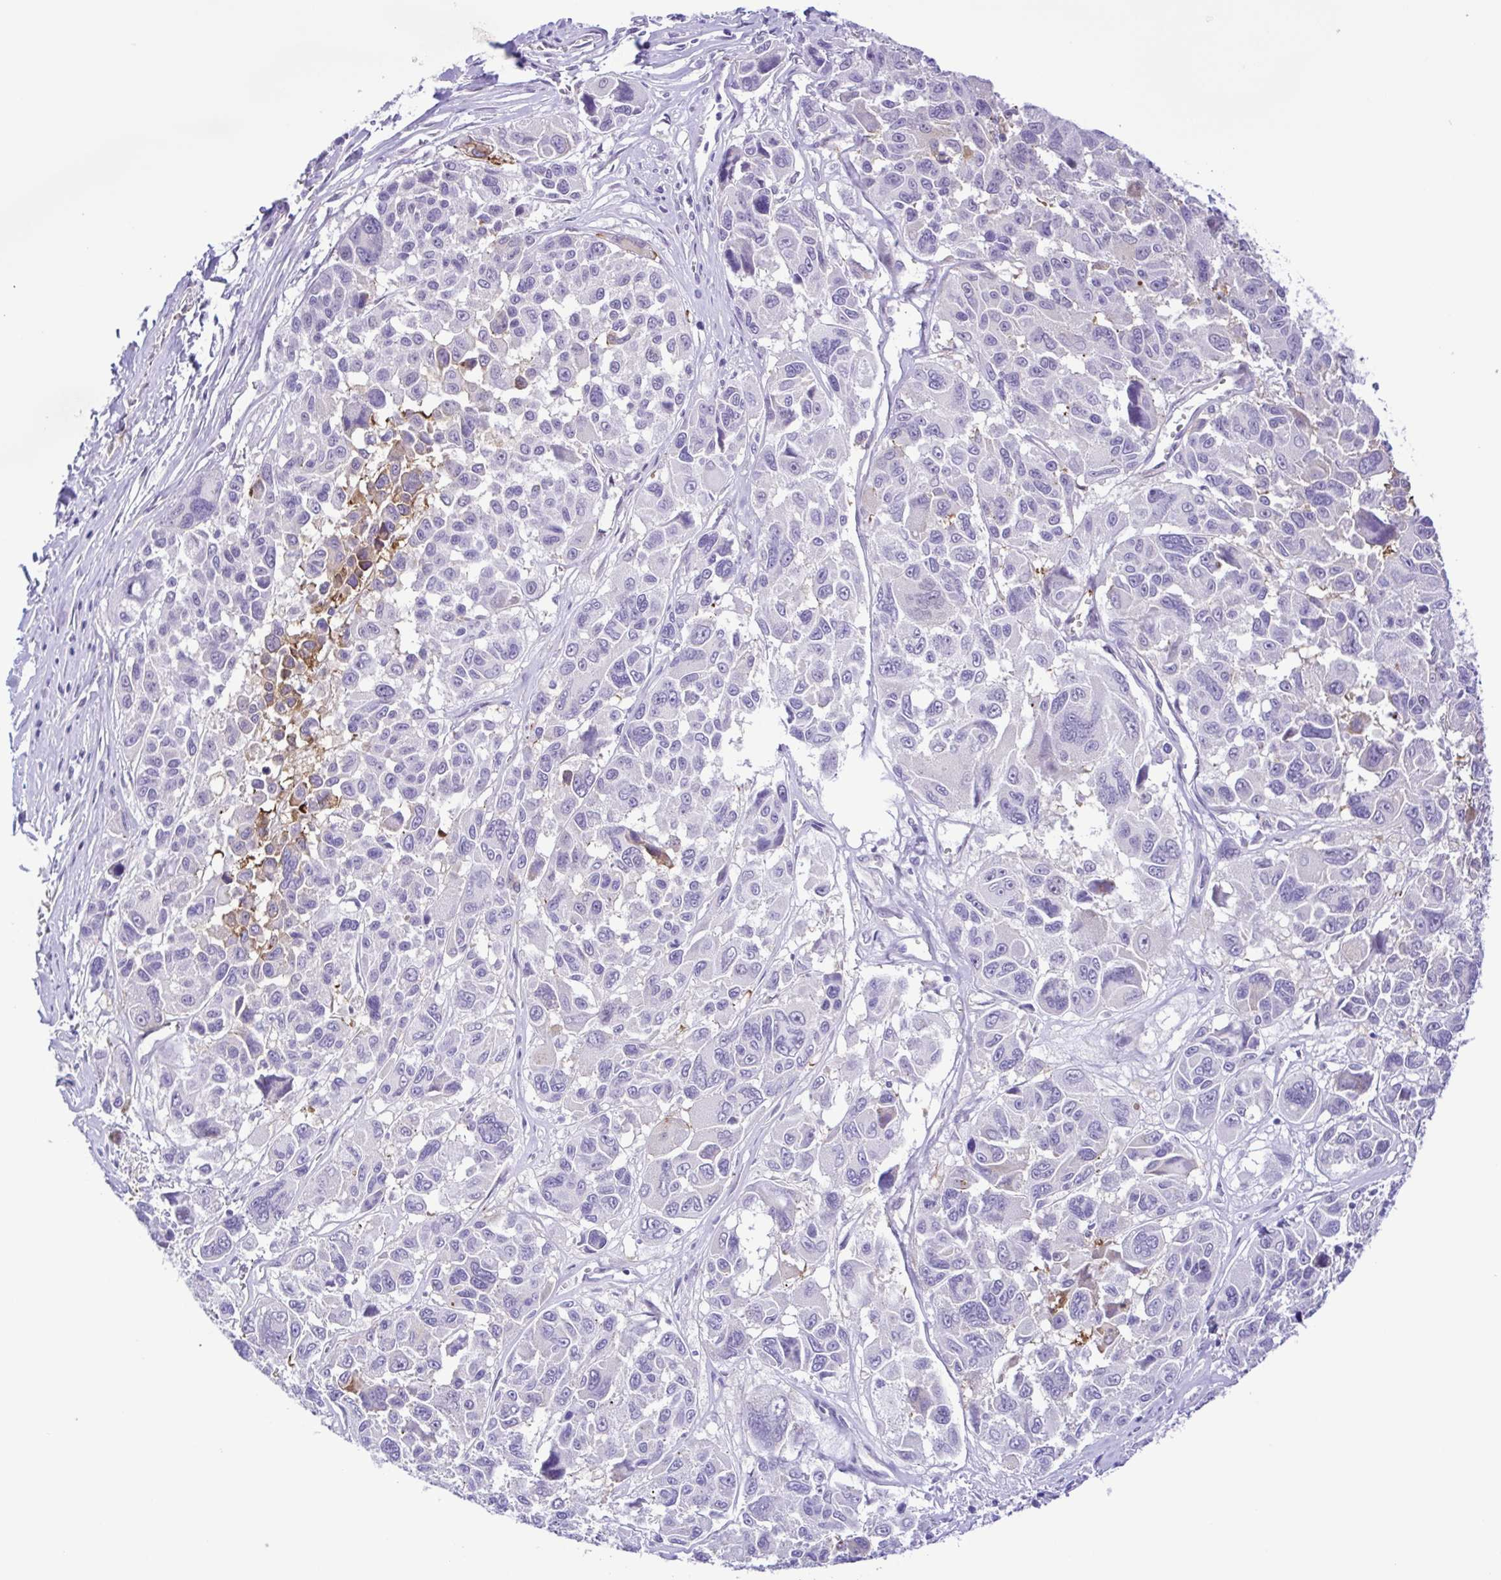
{"staining": {"intensity": "negative", "quantity": "none", "location": "none"}, "tissue": "melanoma", "cell_type": "Tumor cells", "image_type": "cancer", "snomed": [{"axis": "morphology", "description": "Malignant melanoma, NOS"}, {"axis": "topography", "description": "Skin"}], "caption": "Melanoma stained for a protein using immunohistochemistry shows no staining tumor cells.", "gene": "DCLK2", "patient": {"sex": "female", "age": 66}}